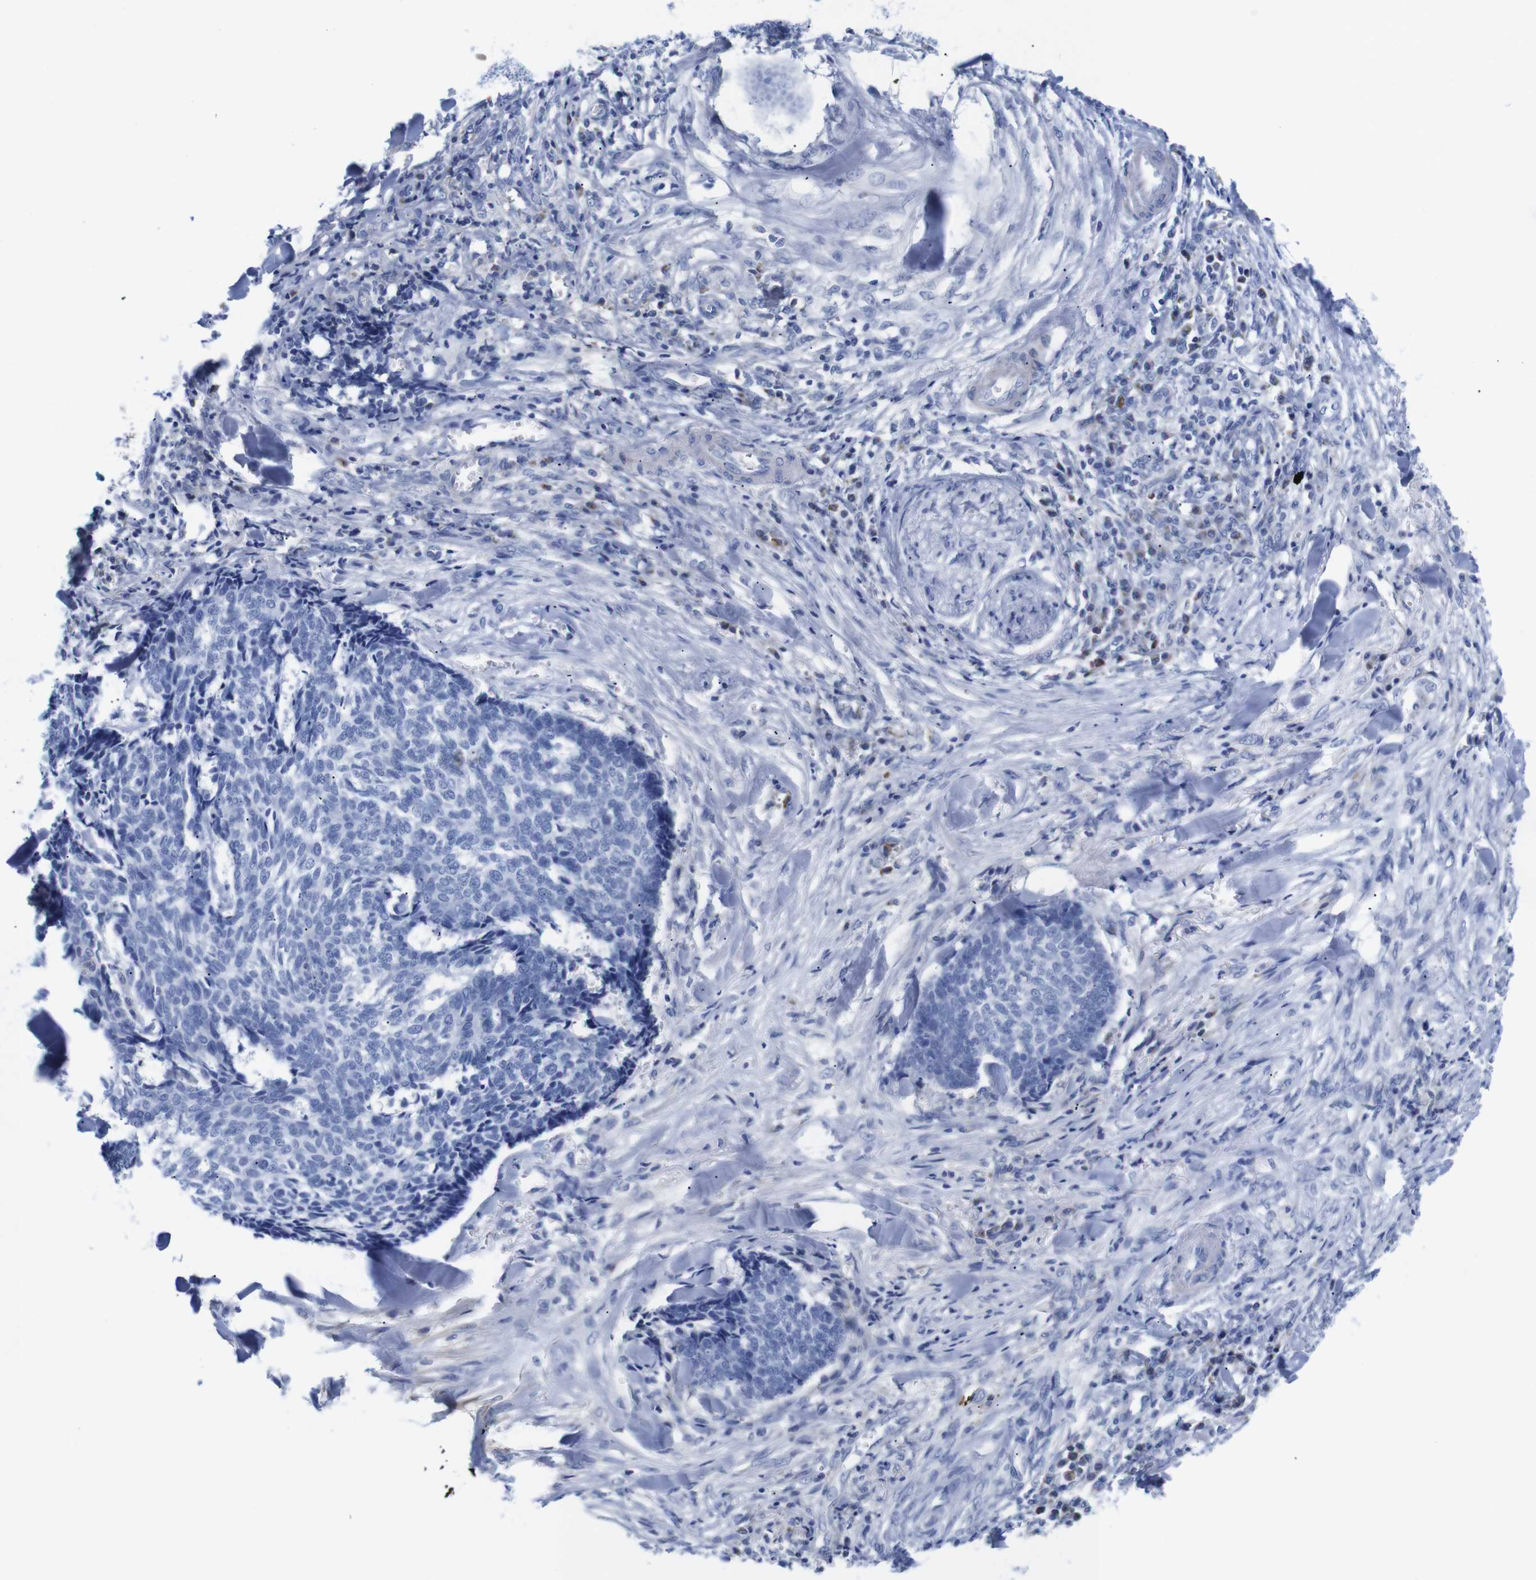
{"staining": {"intensity": "negative", "quantity": "none", "location": "none"}, "tissue": "skin cancer", "cell_type": "Tumor cells", "image_type": "cancer", "snomed": [{"axis": "morphology", "description": "Basal cell carcinoma"}, {"axis": "topography", "description": "Skin"}], "caption": "High magnification brightfield microscopy of basal cell carcinoma (skin) stained with DAB (3,3'-diaminobenzidine) (brown) and counterstained with hematoxylin (blue): tumor cells show no significant staining. (DAB immunohistochemistry visualized using brightfield microscopy, high magnification).", "gene": "LRRC55", "patient": {"sex": "male", "age": 84}}